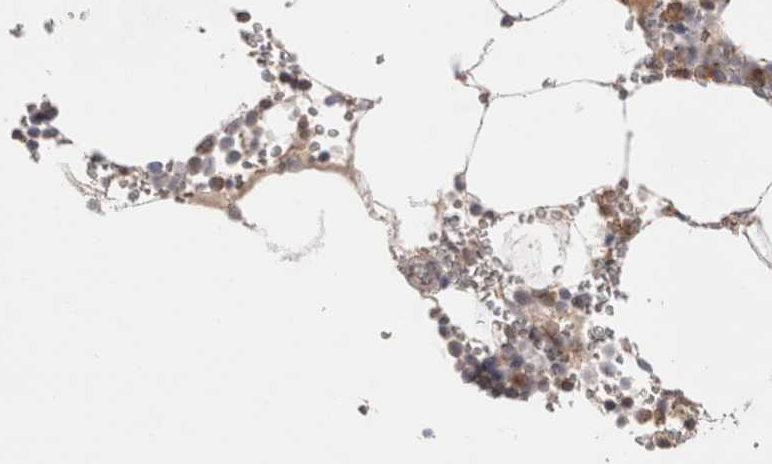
{"staining": {"intensity": "moderate", "quantity": "<25%", "location": "cytoplasmic/membranous"}, "tissue": "bone marrow", "cell_type": "Hematopoietic cells", "image_type": "normal", "snomed": [{"axis": "morphology", "description": "Normal tissue, NOS"}, {"axis": "topography", "description": "Bone marrow"}], "caption": "Immunohistochemistry (IHC) of normal human bone marrow demonstrates low levels of moderate cytoplasmic/membranous positivity in approximately <25% of hematopoietic cells.", "gene": "NDOR1", "patient": {"sex": "male", "age": 70}}